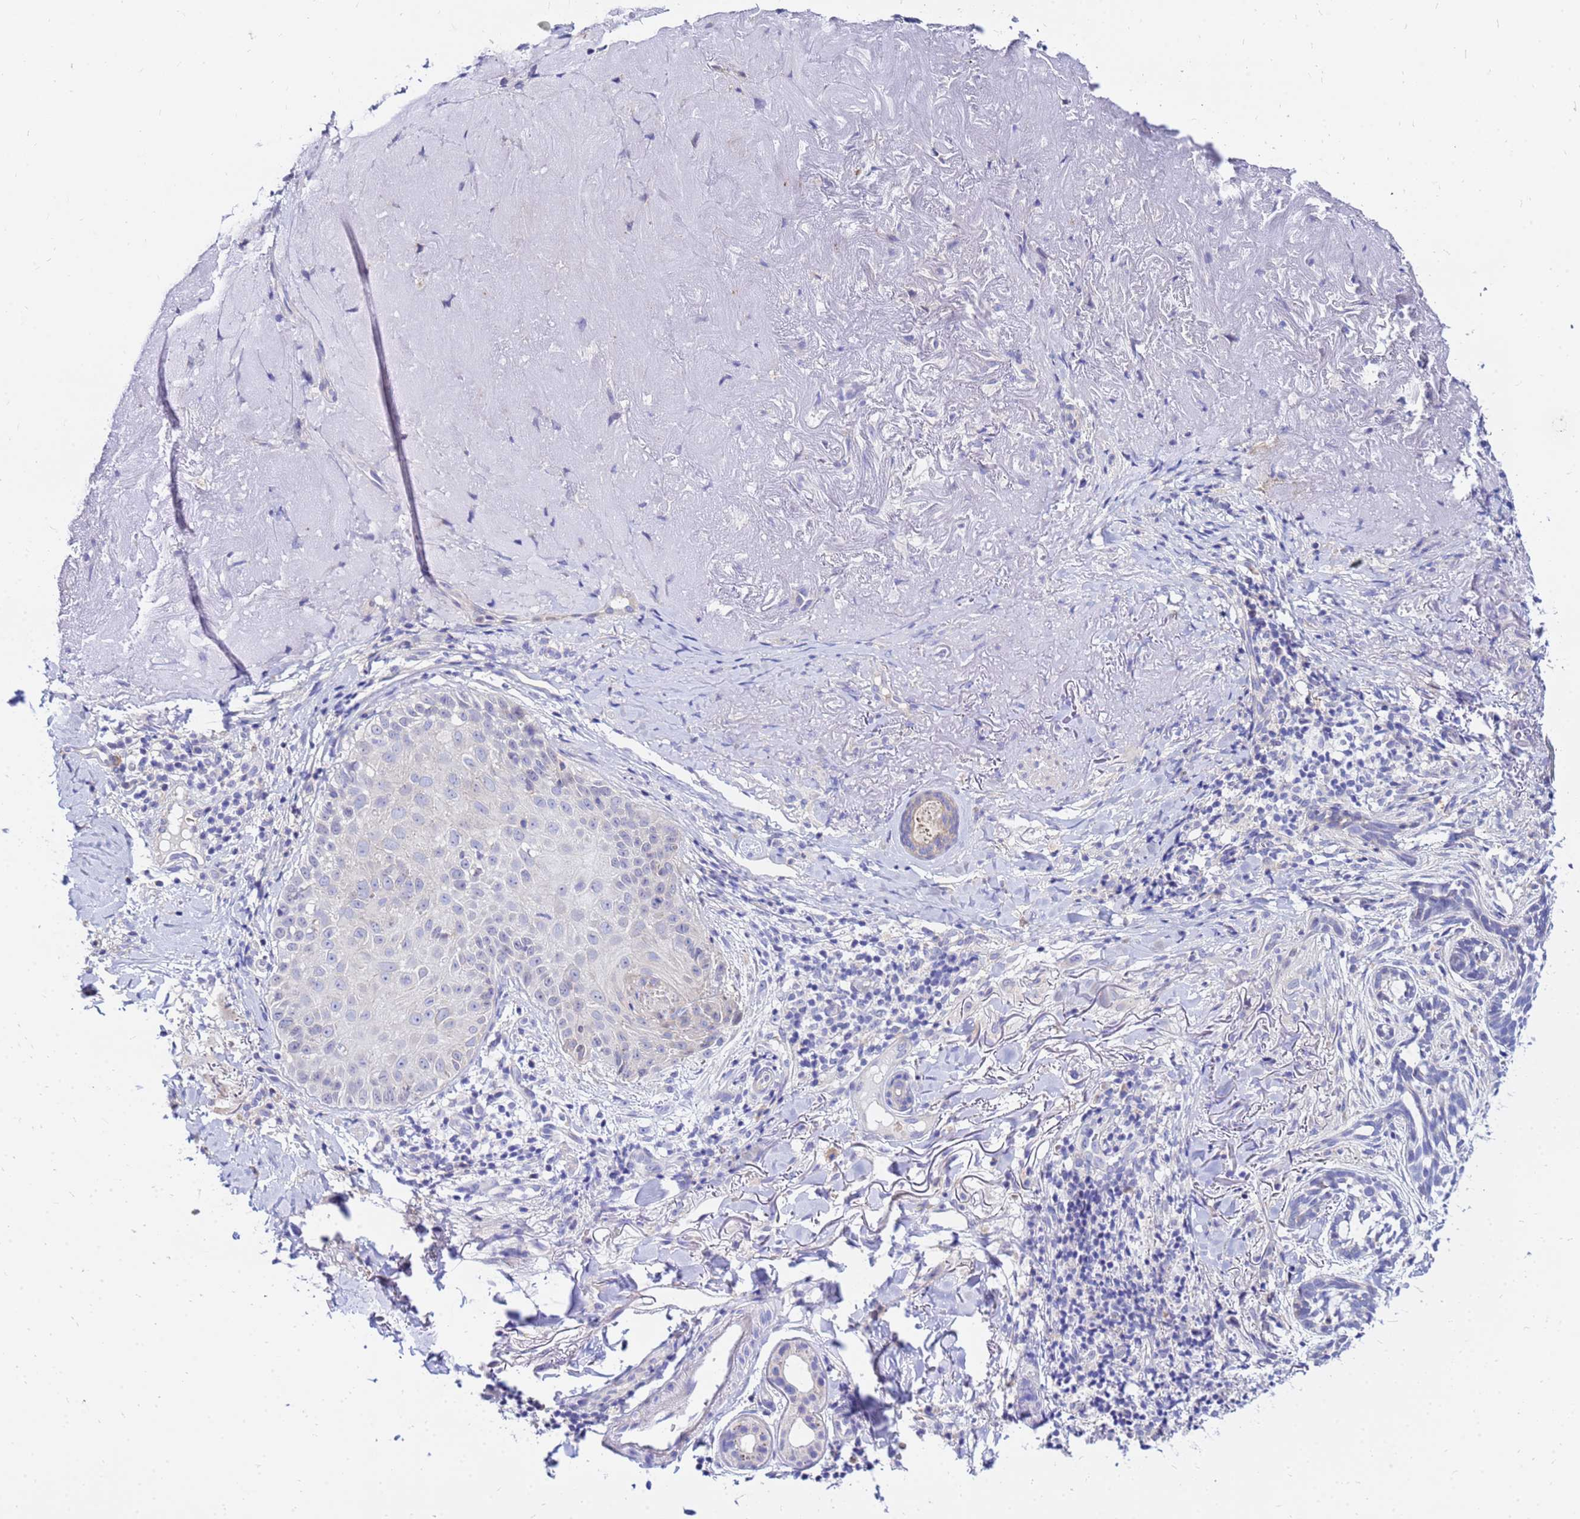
{"staining": {"intensity": "negative", "quantity": "none", "location": "none"}, "tissue": "skin cancer", "cell_type": "Tumor cells", "image_type": "cancer", "snomed": [{"axis": "morphology", "description": "Basal cell carcinoma"}, {"axis": "topography", "description": "Skin"}], "caption": "Immunohistochemistry image of human skin basal cell carcinoma stained for a protein (brown), which reveals no staining in tumor cells.", "gene": "HERC5", "patient": {"sex": "male", "age": 71}}